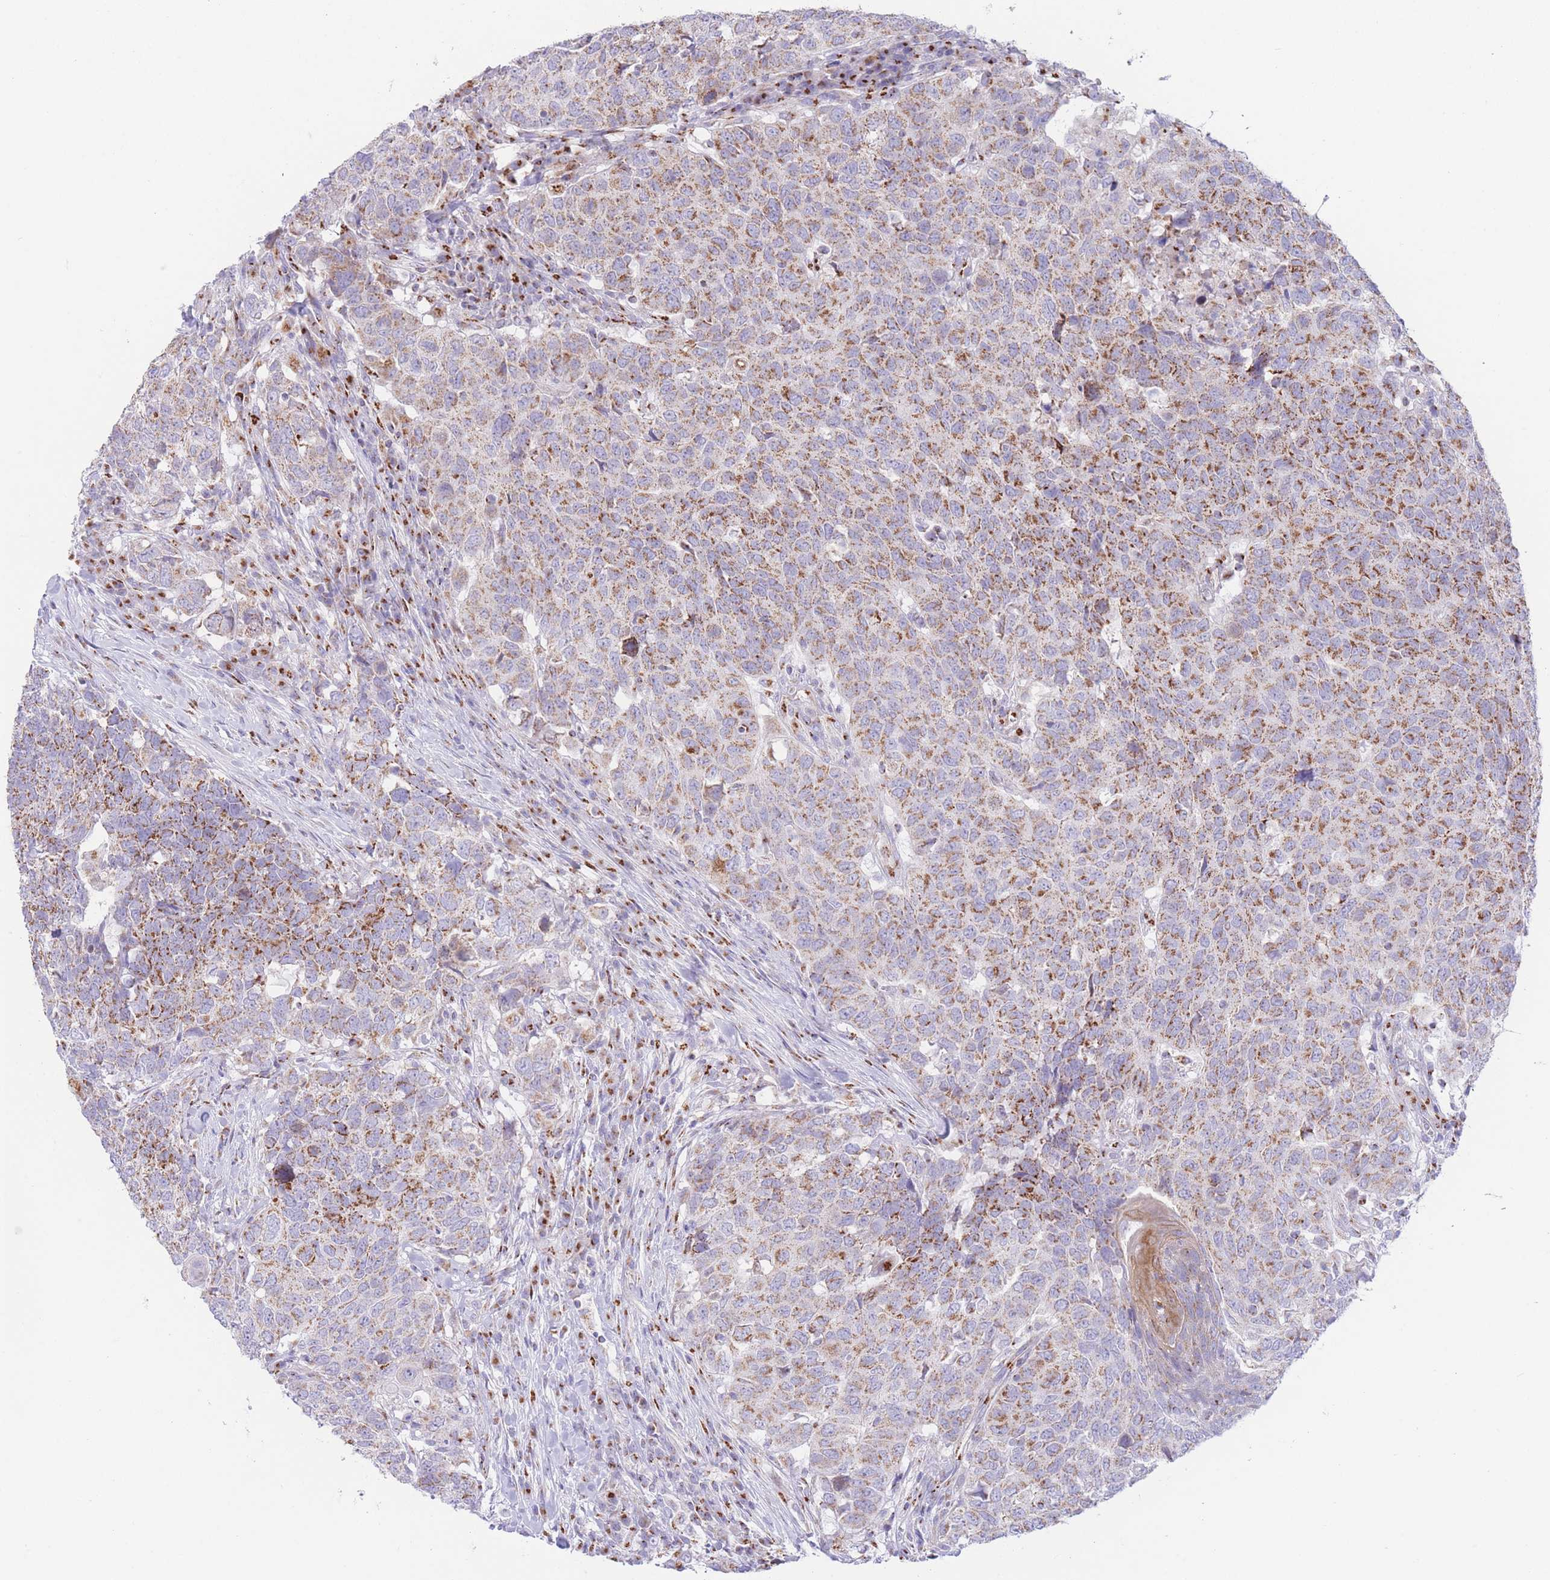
{"staining": {"intensity": "moderate", "quantity": ">75%", "location": "cytoplasmic/membranous"}, "tissue": "head and neck cancer", "cell_type": "Tumor cells", "image_type": "cancer", "snomed": [{"axis": "morphology", "description": "Normal tissue, NOS"}, {"axis": "morphology", "description": "Squamous cell carcinoma, NOS"}, {"axis": "topography", "description": "Skeletal muscle"}, {"axis": "topography", "description": "Vascular tissue"}, {"axis": "topography", "description": "Peripheral nerve tissue"}, {"axis": "topography", "description": "Head-Neck"}], "caption": "An immunohistochemistry (IHC) micrograph of tumor tissue is shown. Protein staining in brown labels moderate cytoplasmic/membranous positivity in squamous cell carcinoma (head and neck) within tumor cells.", "gene": "MPND", "patient": {"sex": "male", "age": 66}}